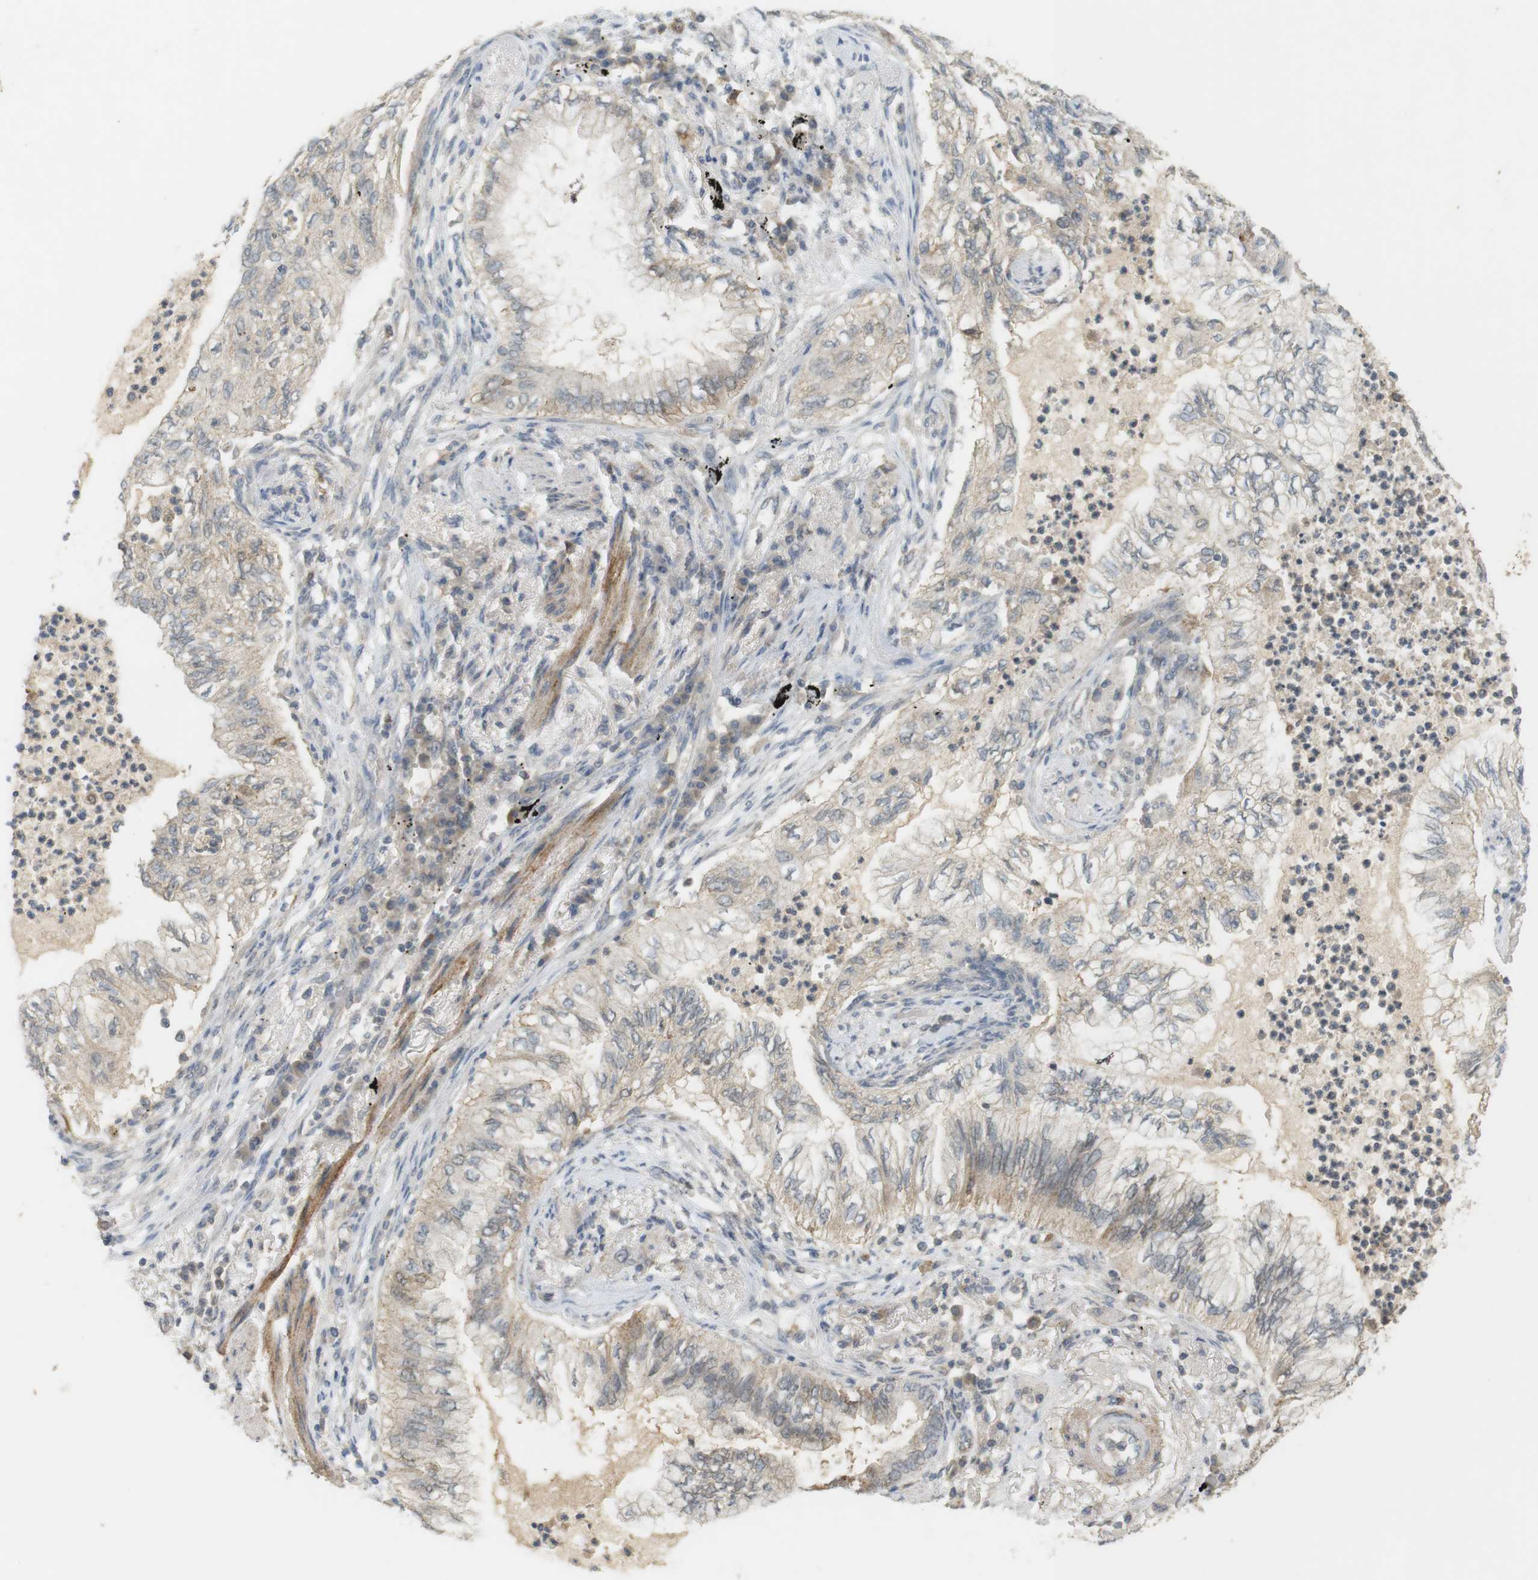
{"staining": {"intensity": "moderate", "quantity": "<25%", "location": "cytoplasmic/membranous"}, "tissue": "lung cancer", "cell_type": "Tumor cells", "image_type": "cancer", "snomed": [{"axis": "morphology", "description": "Normal tissue, NOS"}, {"axis": "morphology", "description": "Adenocarcinoma, NOS"}, {"axis": "topography", "description": "Bronchus"}, {"axis": "topography", "description": "Lung"}], "caption": "Immunohistochemical staining of adenocarcinoma (lung) reveals low levels of moderate cytoplasmic/membranous staining in approximately <25% of tumor cells.", "gene": "TTK", "patient": {"sex": "female", "age": 70}}